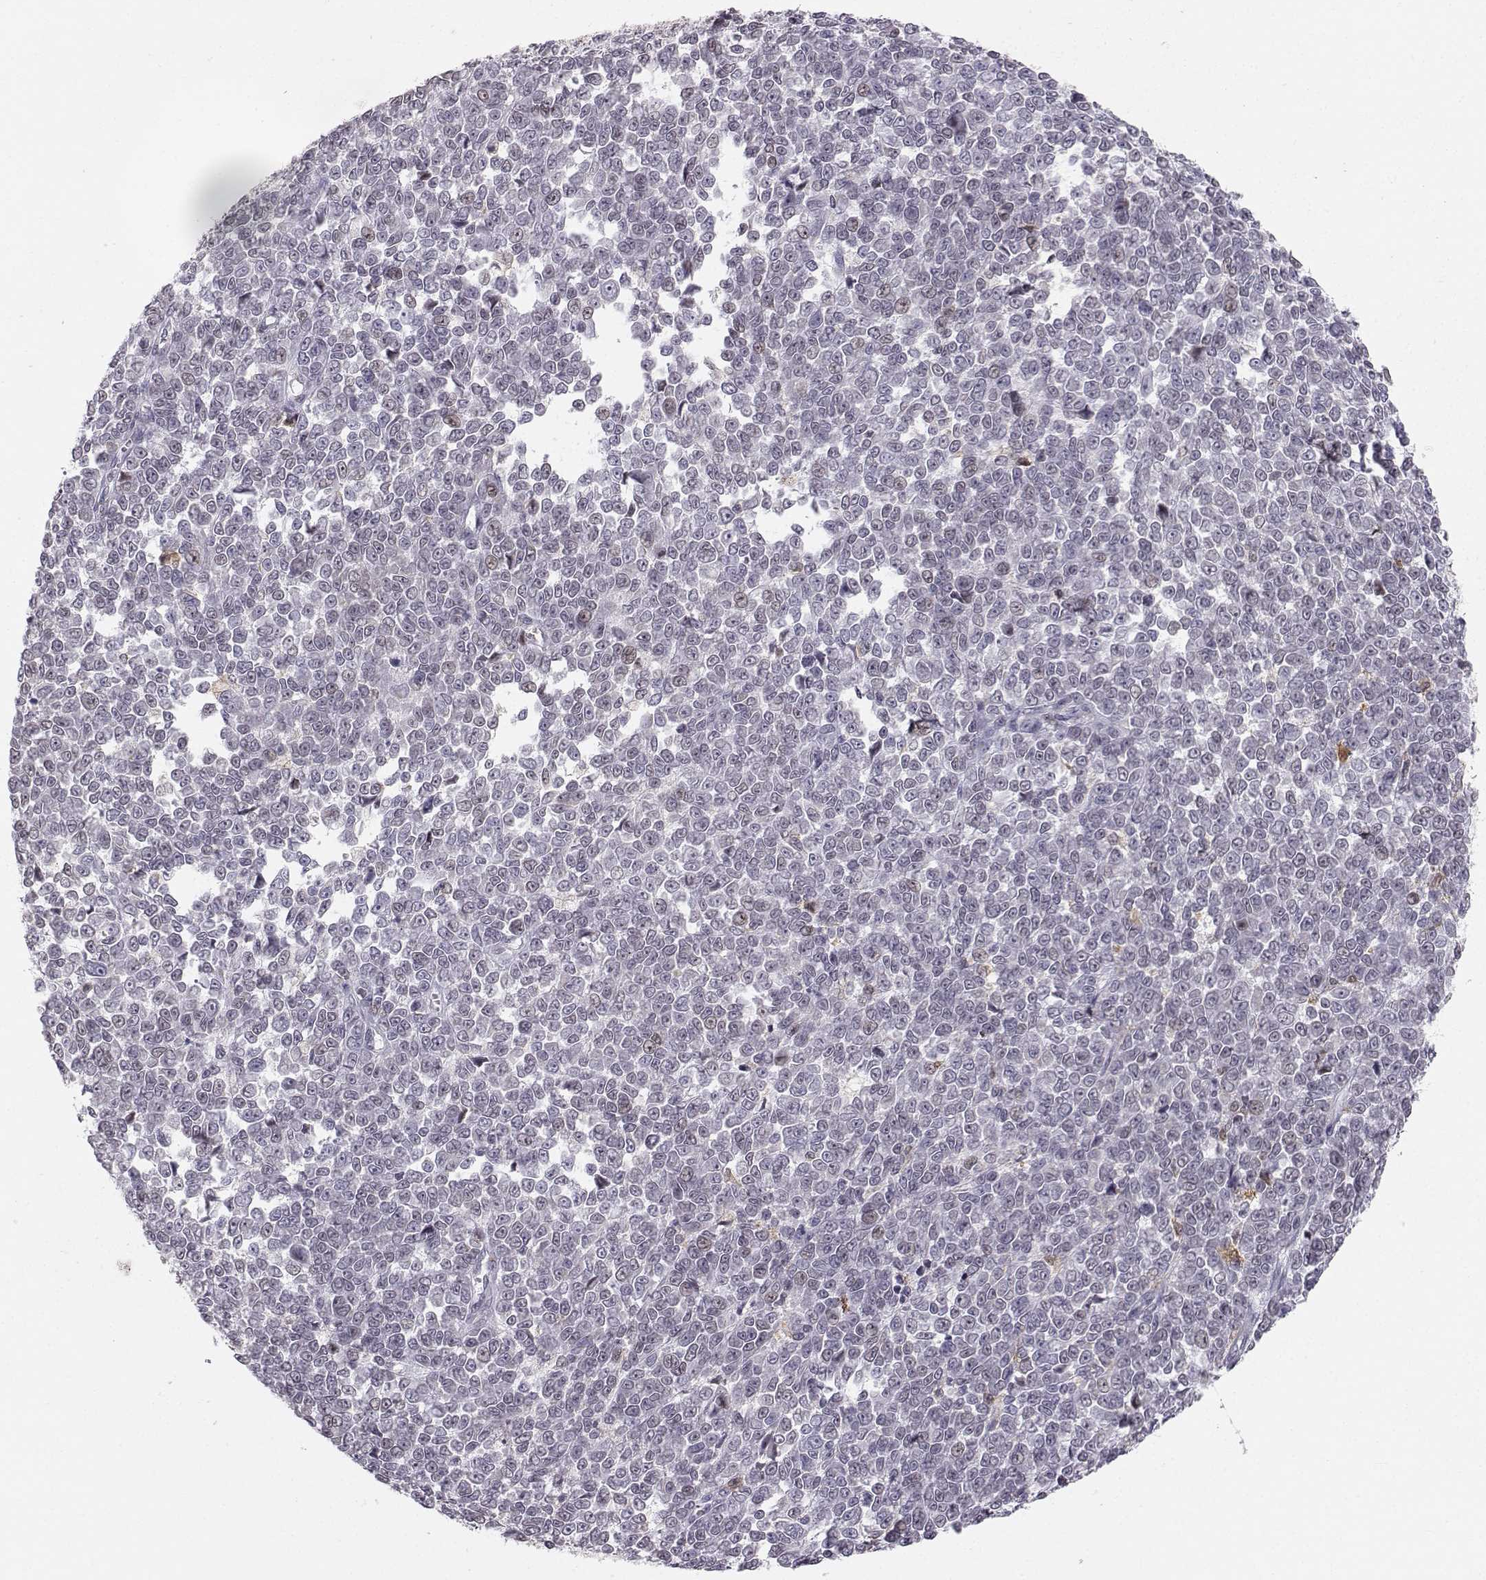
{"staining": {"intensity": "negative", "quantity": "none", "location": "none"}, "tissue": "melanoma", "cell_type": "Tumor cells", "image_type": "cancer", "snomed": [{"axis": "morphology", "description": "Malignant melanoma, NOS"}, {"axis": "topography", "description": "Skin"}], "caption": "IHC micrograph of neoplastic tissue: melanoma stained with DAB exhibits no significant protein expression in tumor cells.", "gene": "HTR7", "patient": {"sex": "female", "age": 95}}